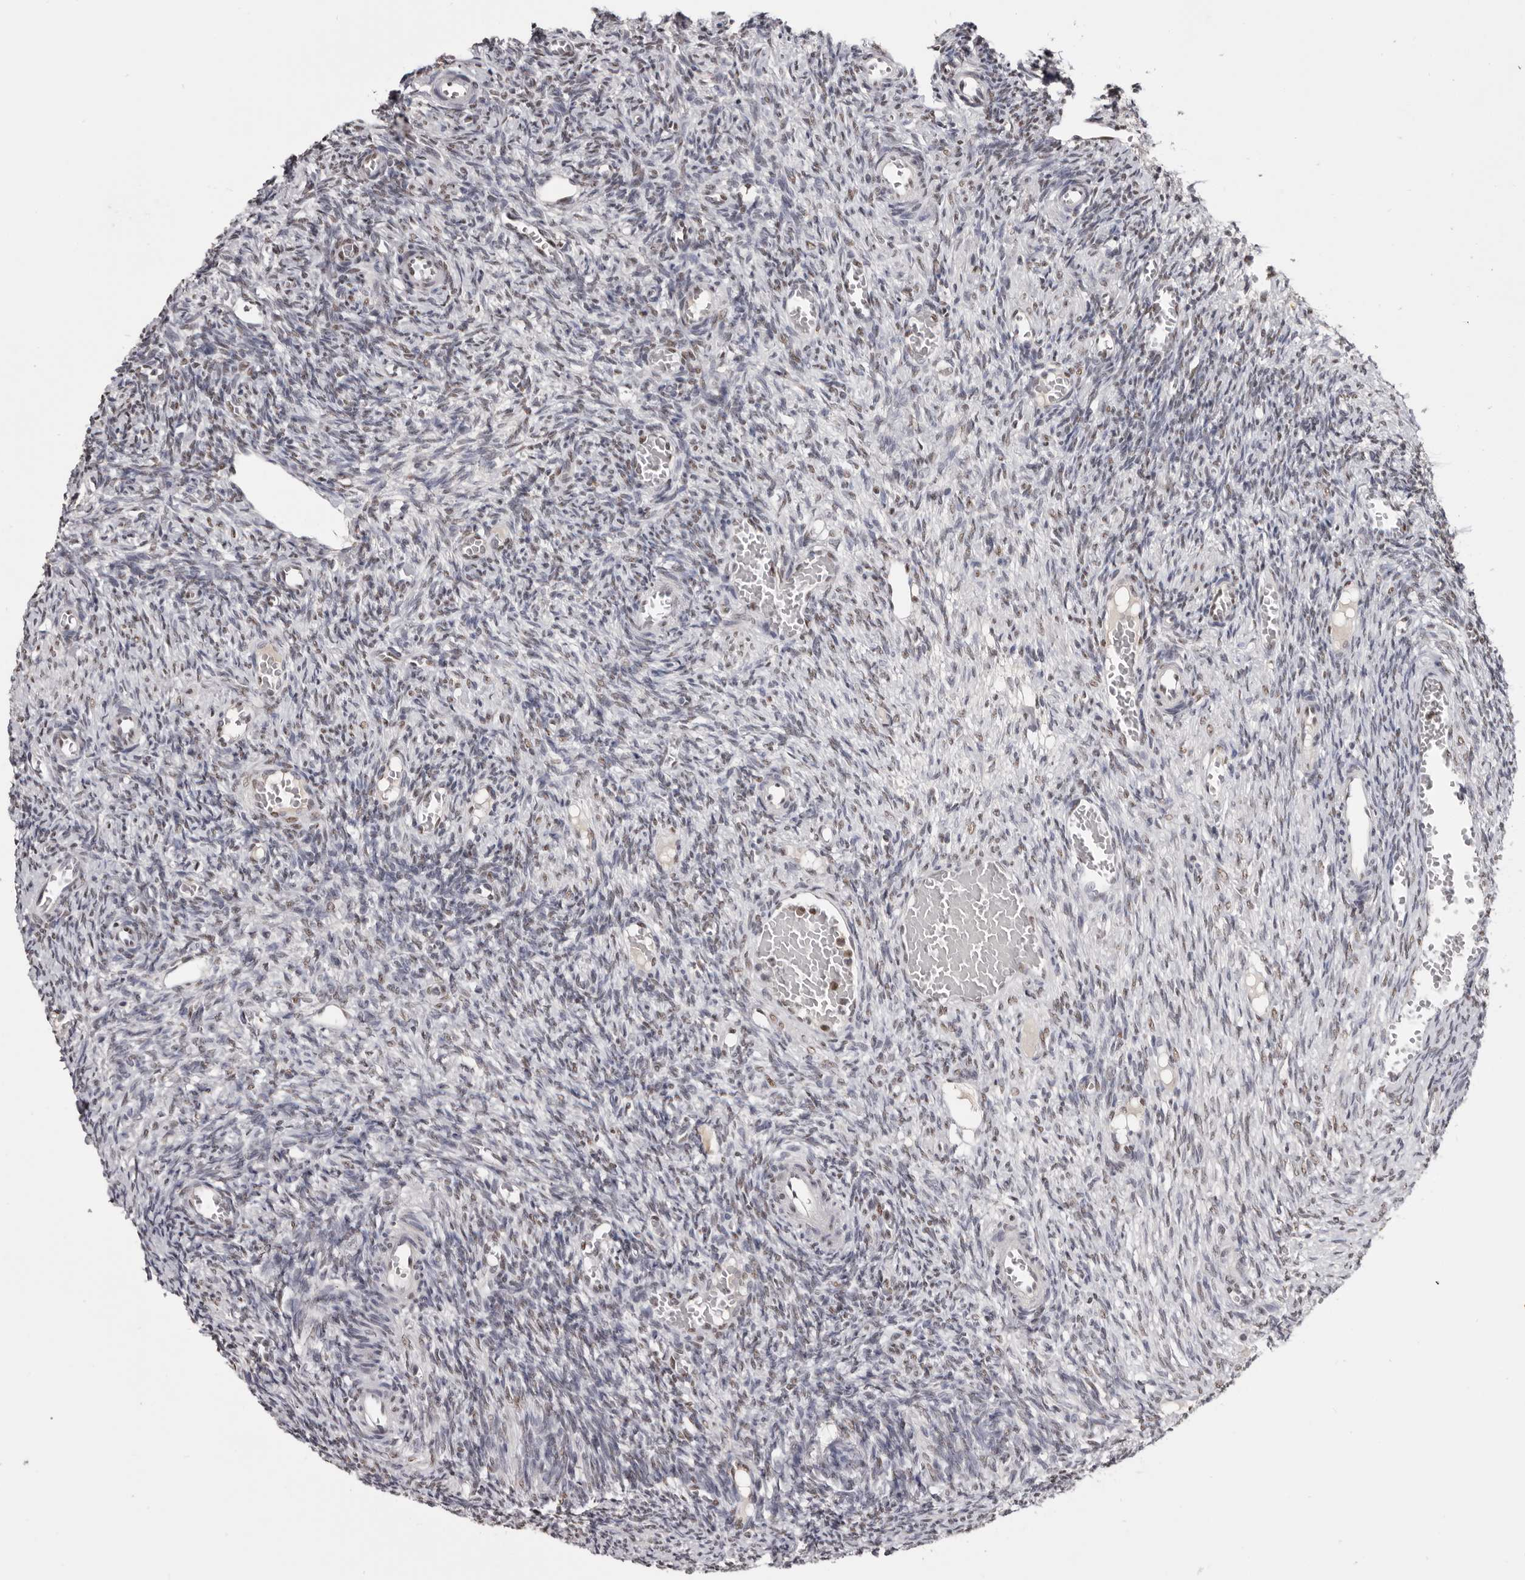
{"staining": {"intensity": "moderate", "quantity": "<25%", "location": "nuclear"}, "tissue": "ovary", "cell_type": "Ovarian stroma cells", "image_type": "normal", "snomed": [{"axis": "morphology", "description": "Normal tissue, NOS"}, {"axis": "topography", "description": "Ovary"}], "caption": "Immunohistochemistry (IHC) image of normal ovary: ovary stained using immunohistochemistry (IHC) shows low levels of moderate protein expression localized specifically in the nuclear of ovarian stroma cells, appearing as a nuclear brown color.", "gene": "SCAF4", "patient": {"sex": "female", "age": 27}}